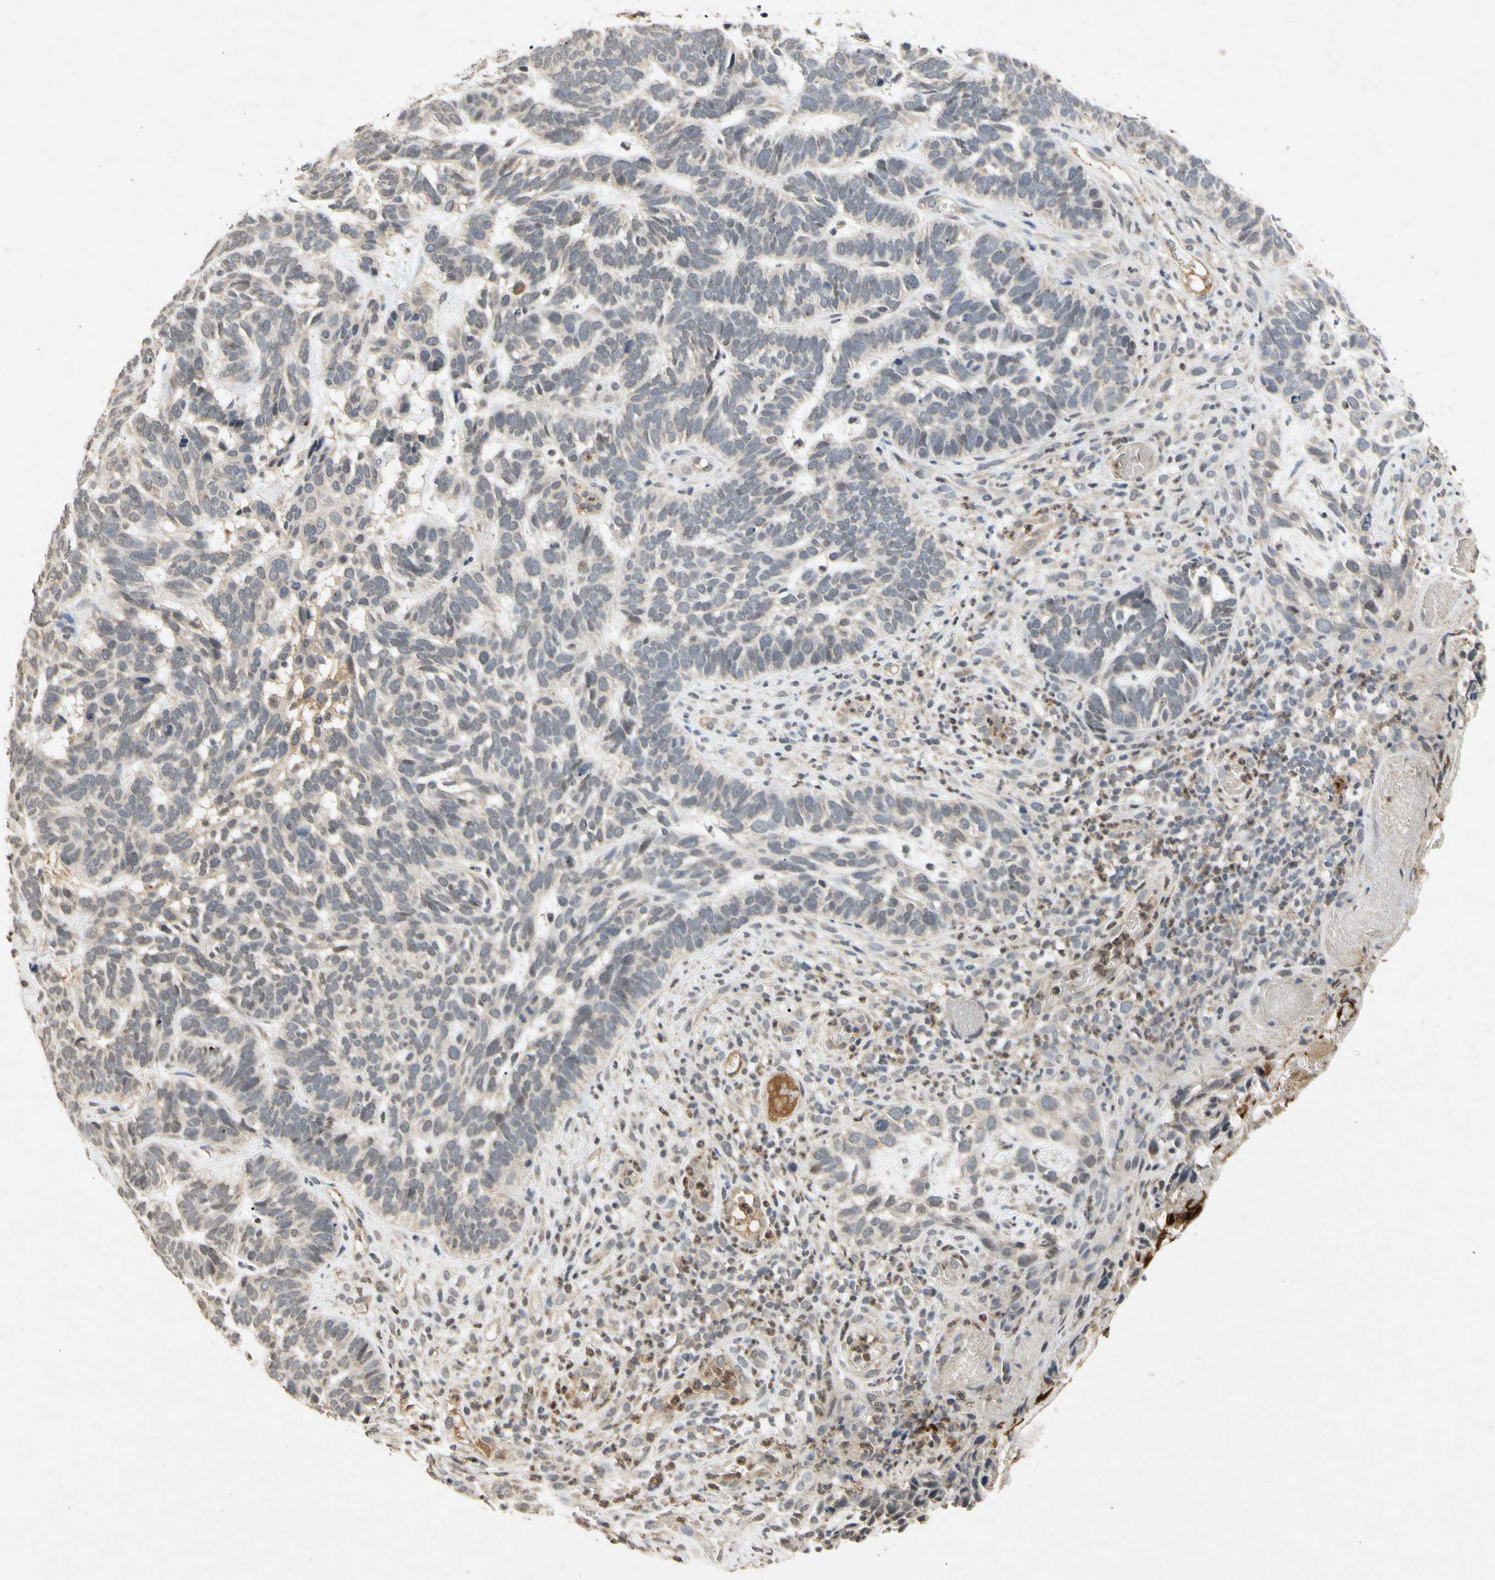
{"staining": {"intensity": "weak", "quantity": "25%-75%", "location": "cytoplasmic/membranous"}, "tissue": "skin cancer", "cell_type": "Tumor cells", "image_type": "cancer", "snomed": [{"axis": "morphology", "description": "Basal cell carcinoma"}, {"axis": "topography", "description": "Skin"}], "caption": "Human skin cancer stained for a protein (brown) demonstrates weak cytoplasmic/membranous positive staining in approximately 25%-75% of tumor cells.", "gene": "CP", "patient": {"sex": "male", "age": 87}}